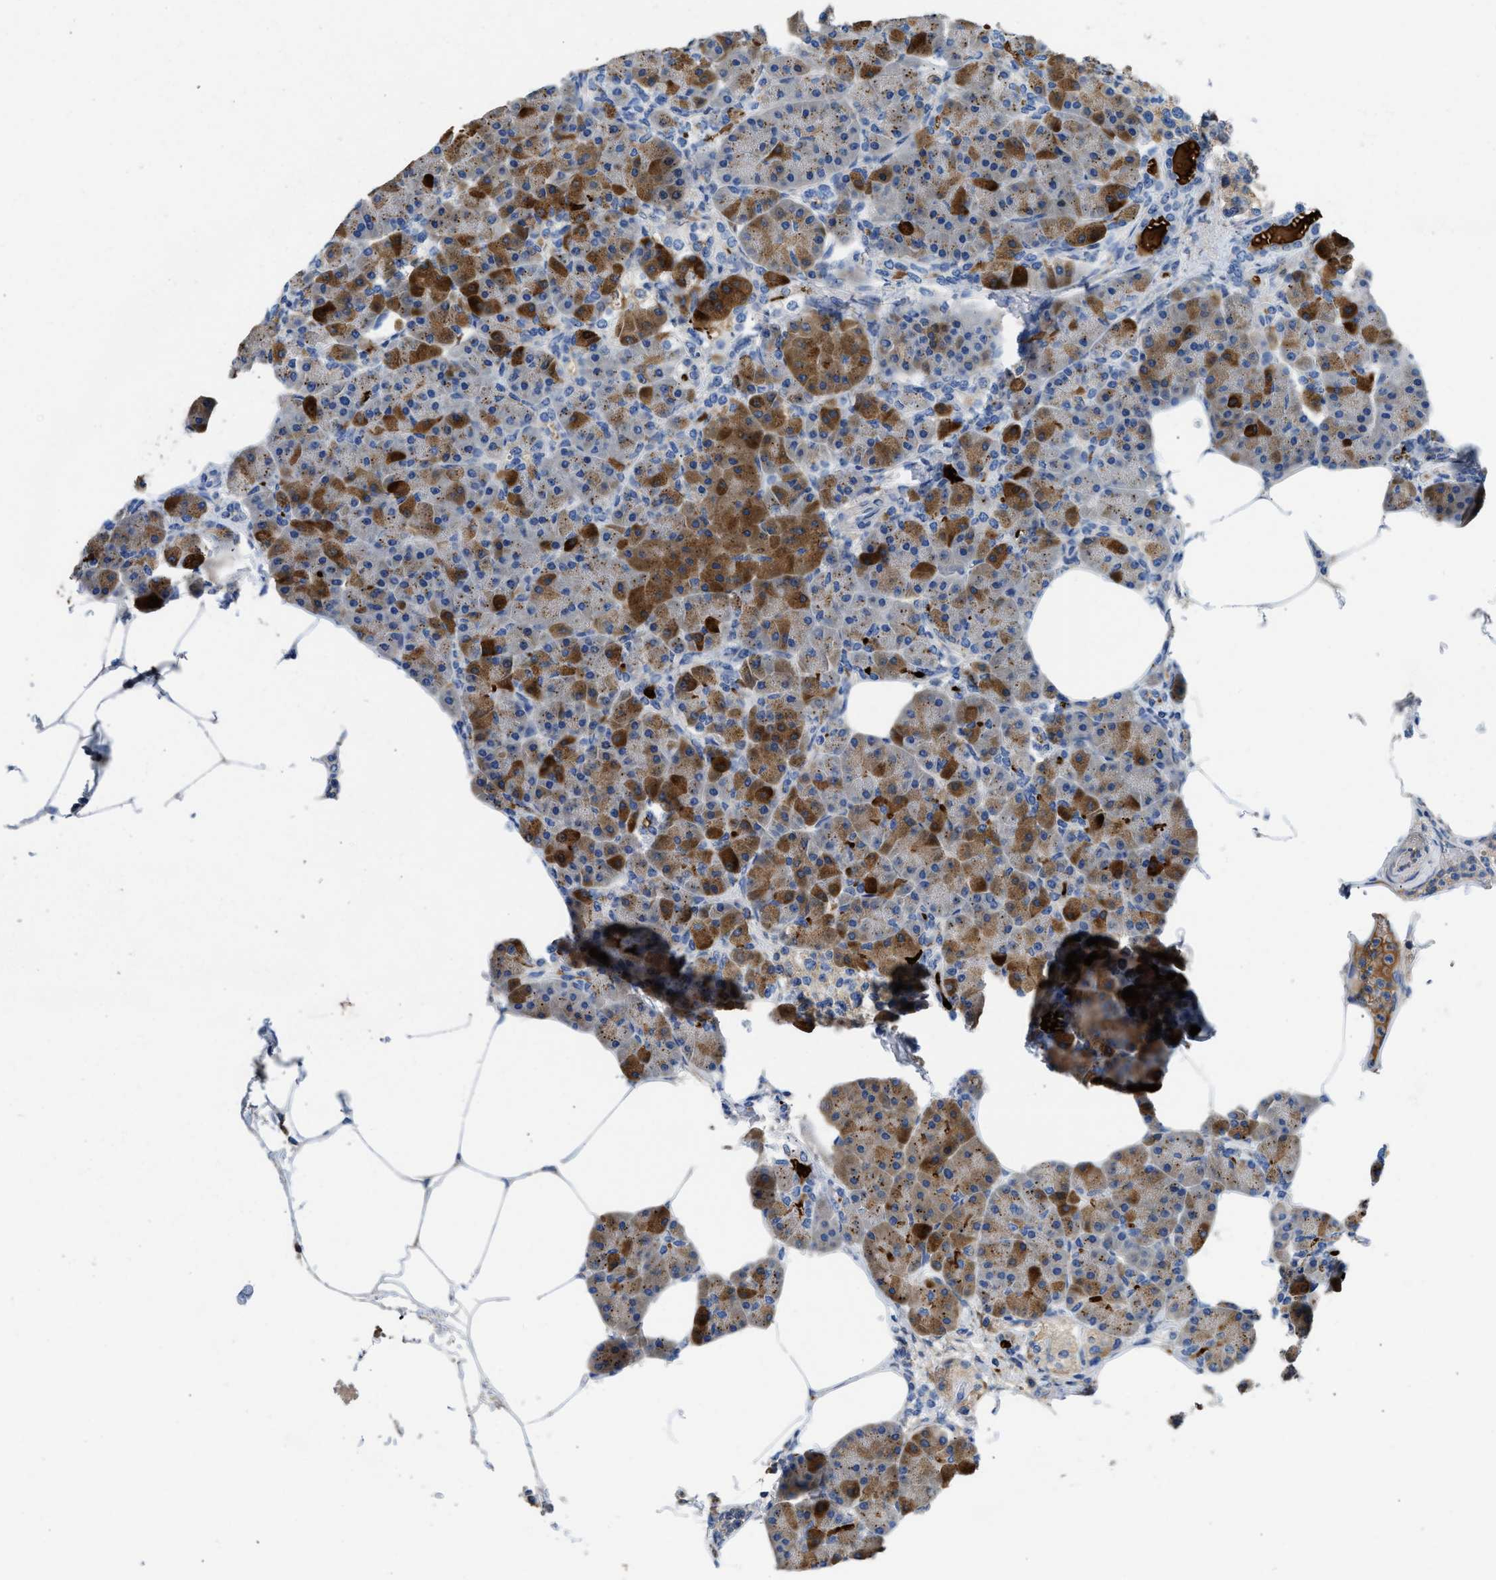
{"staining": {"intensity": "strong", "quantity": "25%-75%", "location": "cytoplasmic/membranous"}, "tissue": "pancreas", "cell_type": "Exocrine glandular cells", "image_type": "normal", "snomed": [{"axis": "morphology", "description": "Normal tissue, NOS"}, {"axis": "topography", "description": "Pancreas"}], "caption": "An image of pancreas stained for a protein exhibits strong cytoplasmic/membranous brown staining in exocrine glandular cells.", "gene": "C1S", "patient": {"sex": "female", "age": 70}}